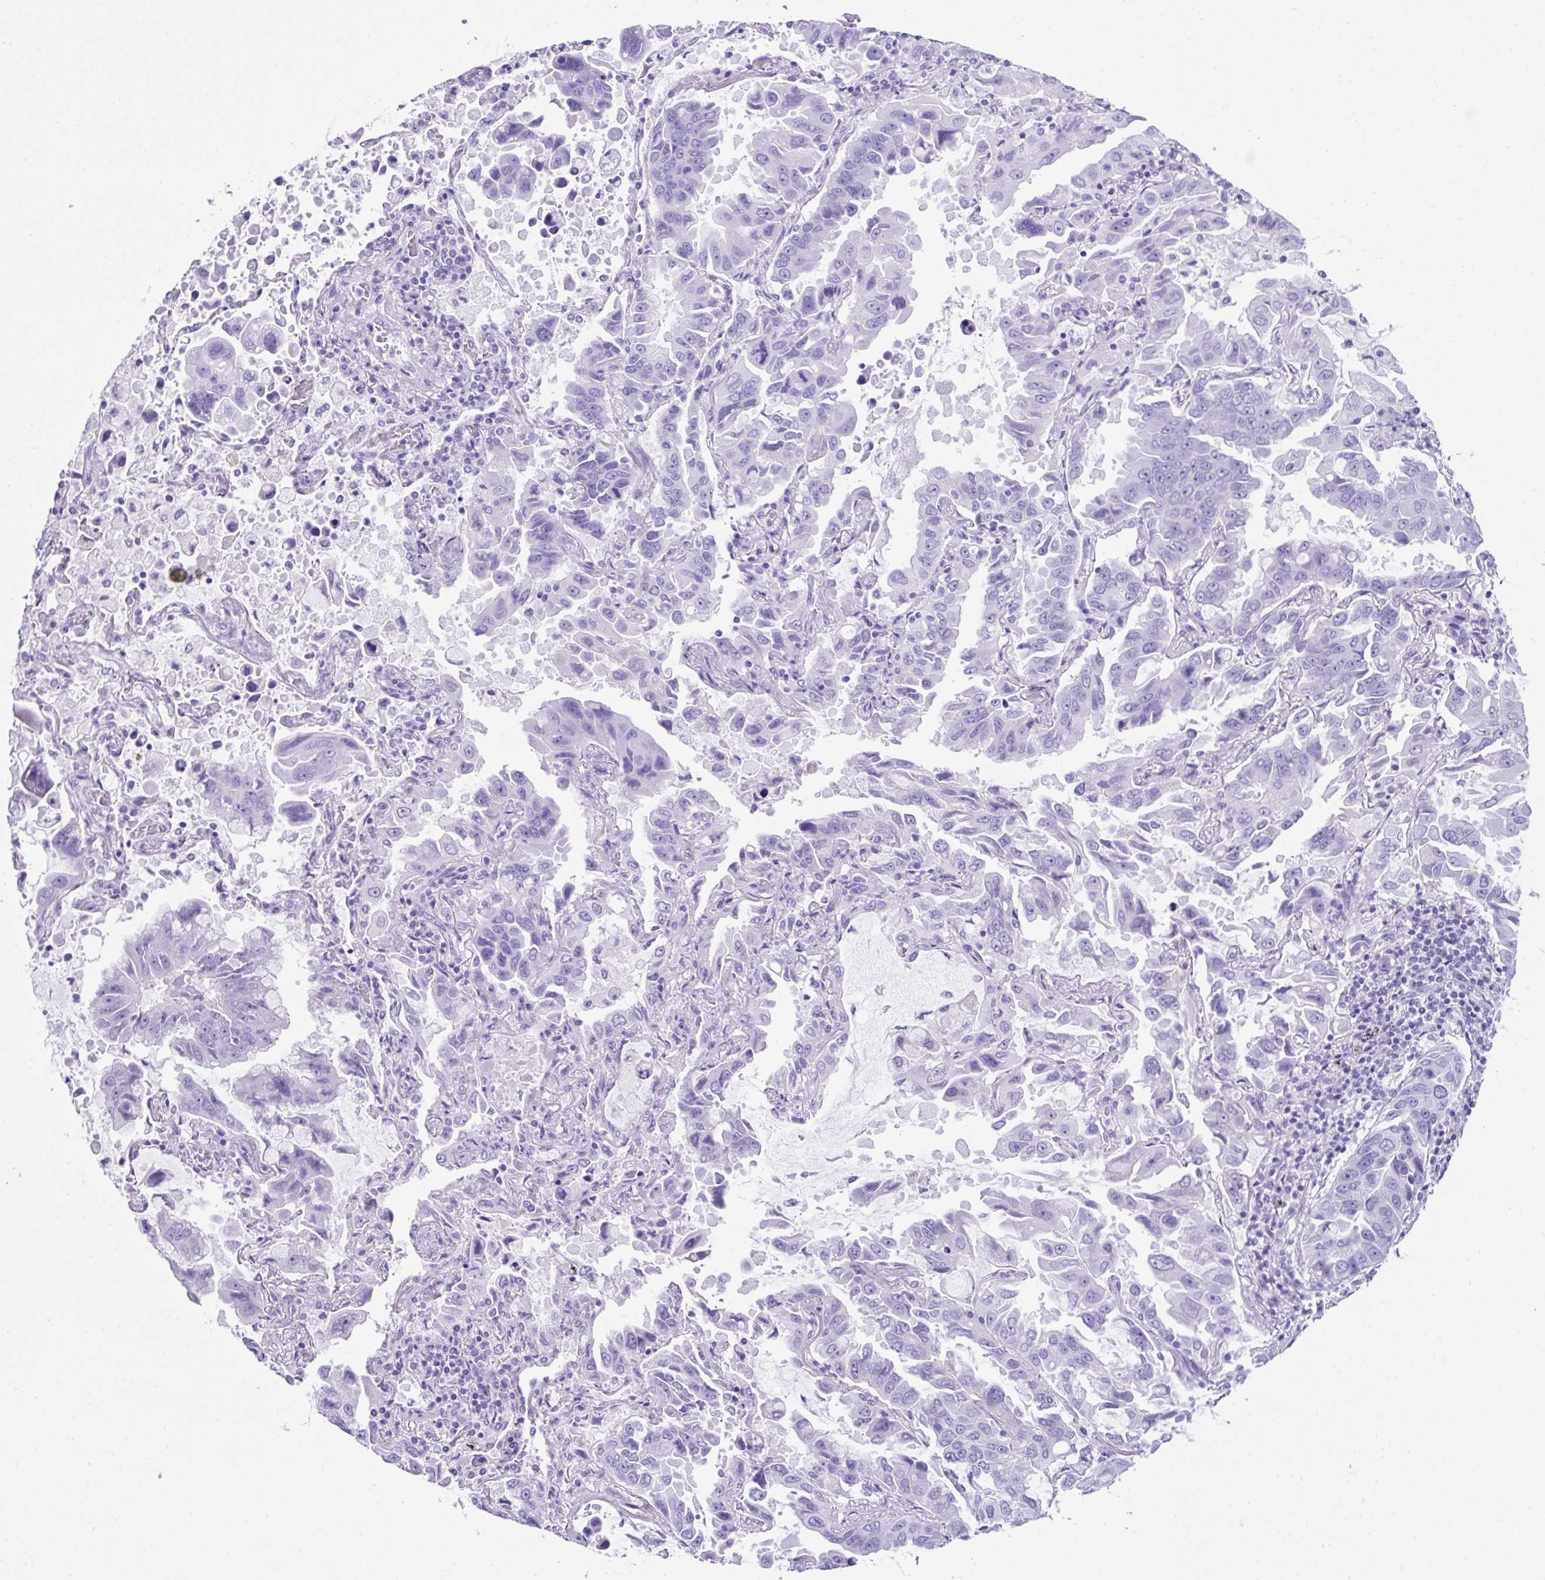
{"staining": {"intensity": "negative", "quantity": "none", "location": "none"}, "tissue": "lung cancer", "cell_type": "Tumor cells", "image_type": "cancer", "snomed": [{"axis": "morphology", "description": "Adenocarcinoma, NOS"}, {"axis": "topography", "description": "Lung"}], "caption": "This image is of lung cancer (adenocarcinoma) stained with immunohistochemistry to label a protein in brown with the nuclei are counter-stained blue. There is no positivity in tumor cells.", "gene": "KRT12", "patient": {"sex": "male", "age": 64}}